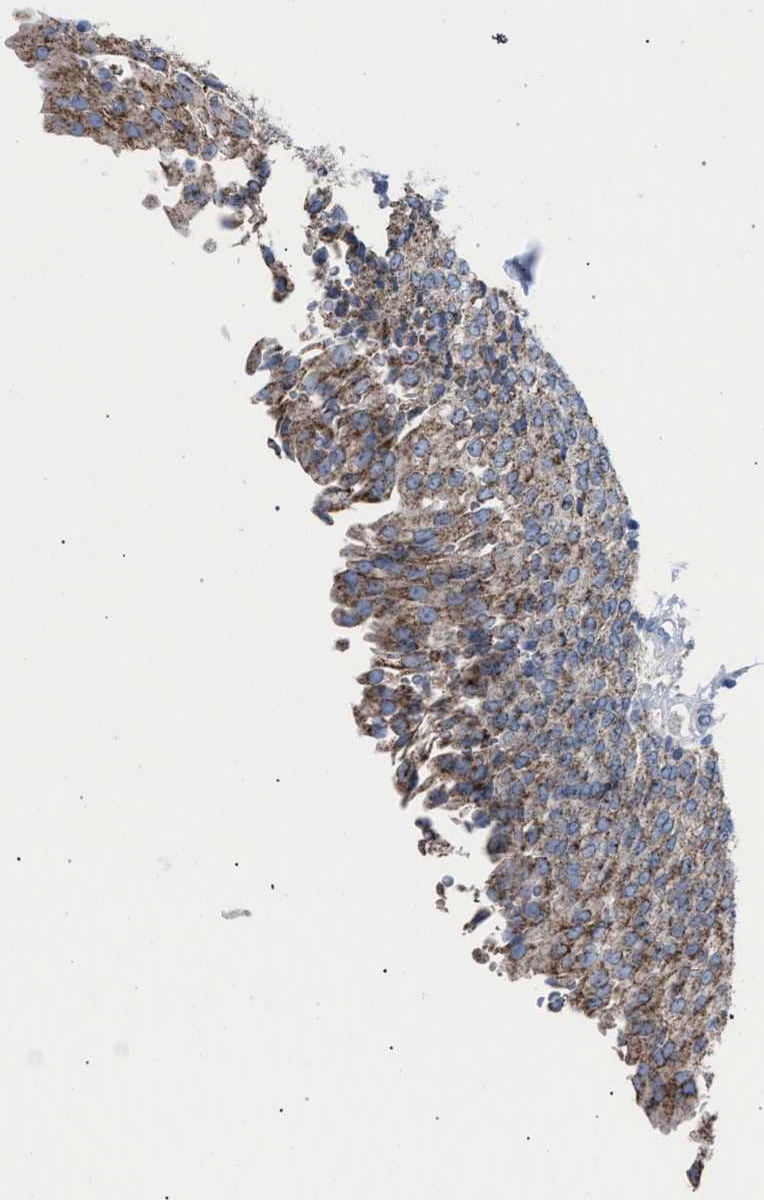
{"staining": {"intensity": "moderate", "quantity": ">75%", "location": "cytoplasmic/membranous"}, "tissue": "urinary bladder", "cell_type": "Urothelial cells", "image_type": "normal", "snomed": [{"axis": "morphology", "description": "Urothelial carcinoma, High grade"}, {"axis": "topography", "description": "Urinary bladder"}], "caption": "The micrograph shows immunohistochemical staining of unremarkable urinary bladder. There is moderate cytoplasmic/membranous staining is appreciated in about >75% of urothelial cells. (IHC, brightfield microscopy, high magnification).", "gene": "HSD17B4", "patient": {"sex": "male", "age": 46}}